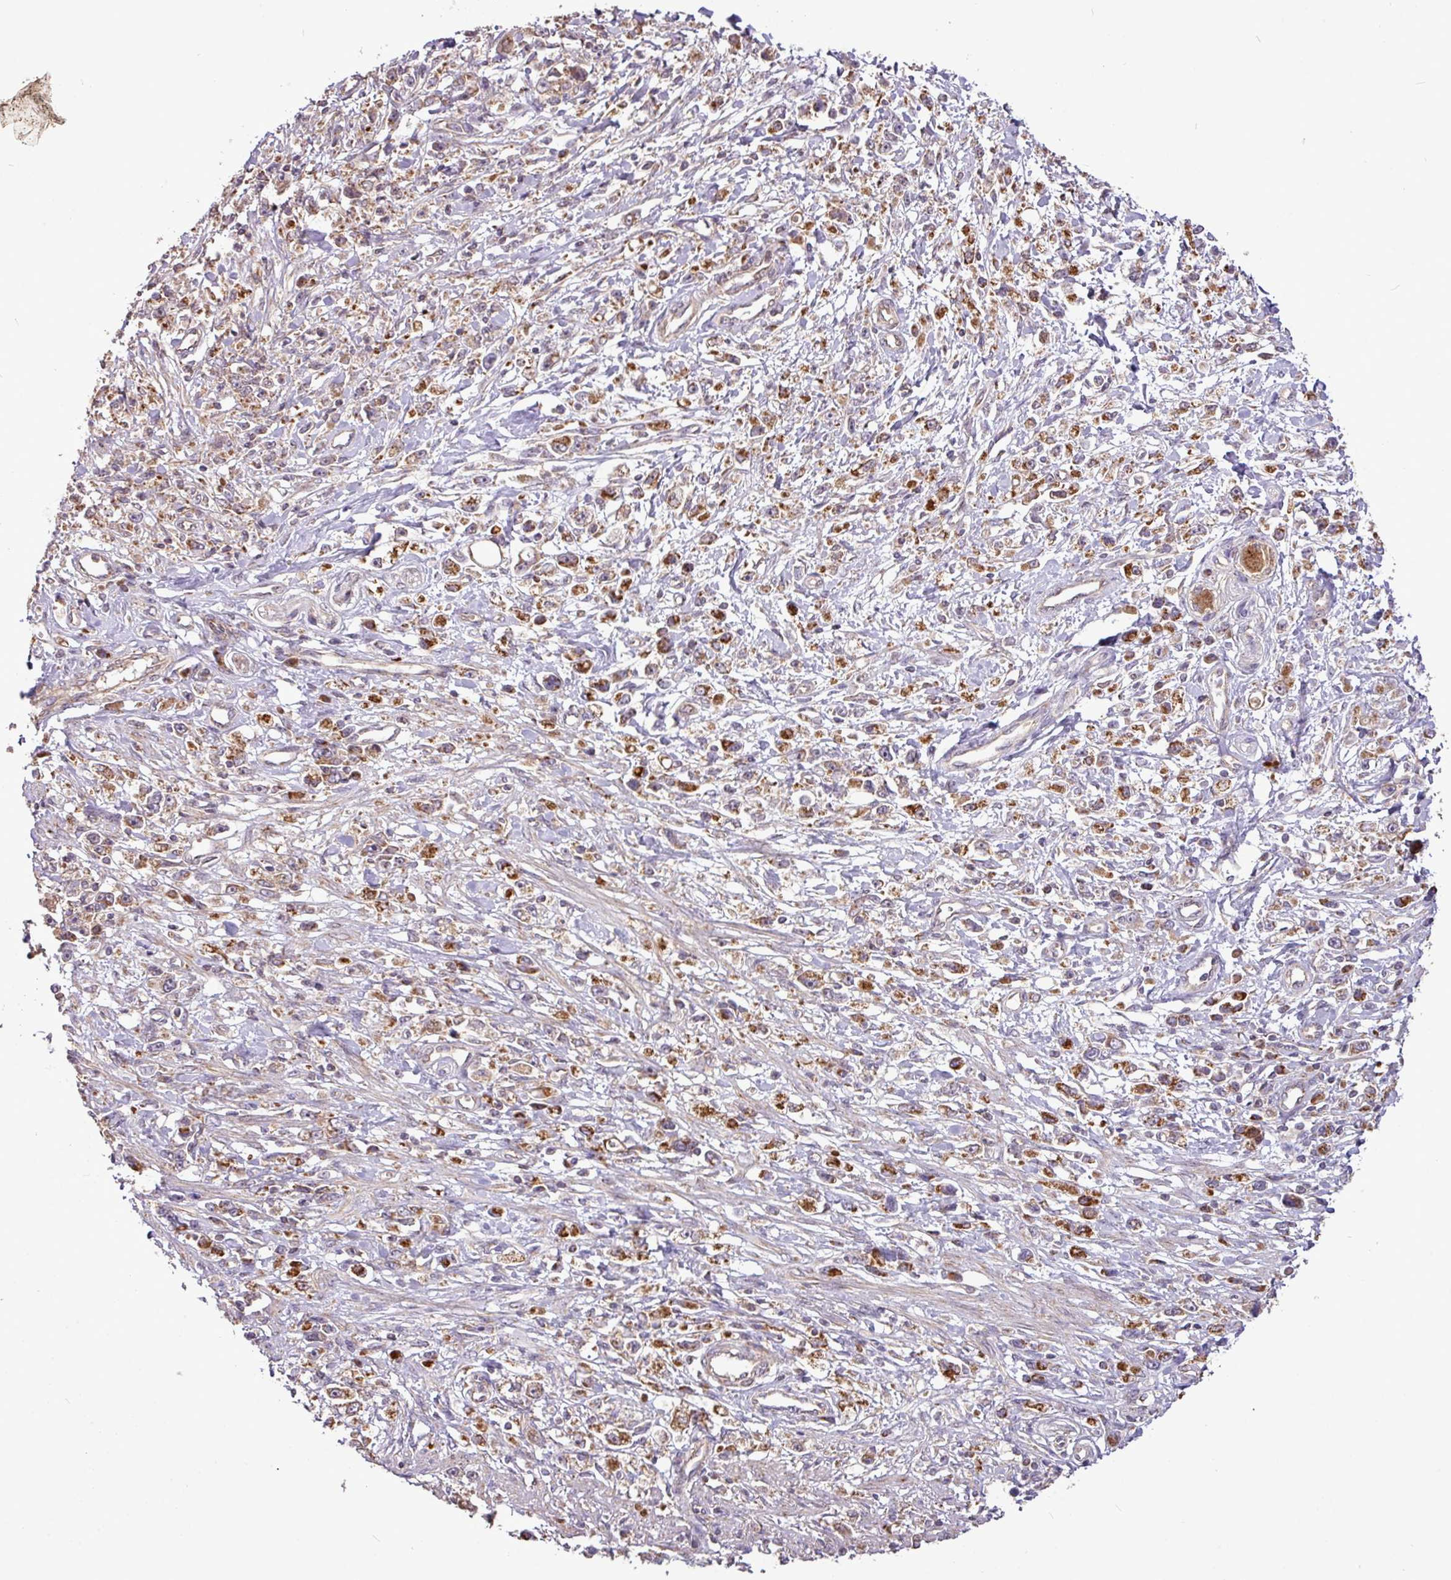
{"staining": {"intensity": "moderate", "quantity": ">75%", "location": "cytoplasmic/membranous"}, "tissue": "stomach cancer", "cell_type": "Tumor cells", "image_type": "cancer", "snomed": [{"axis": "morphology", "description": "Adenocarcinoma, NOS"}, {"axis": "topography", "description": "Stomach"}], "caption": "Stomach cancer stained for a protein (brown) reveals moderate cytoplasmic/membranous positive staining in approximately >75% of tumor cells.", "gene": "YPEL3", "patient": {"sex": "female", "age": 59}}